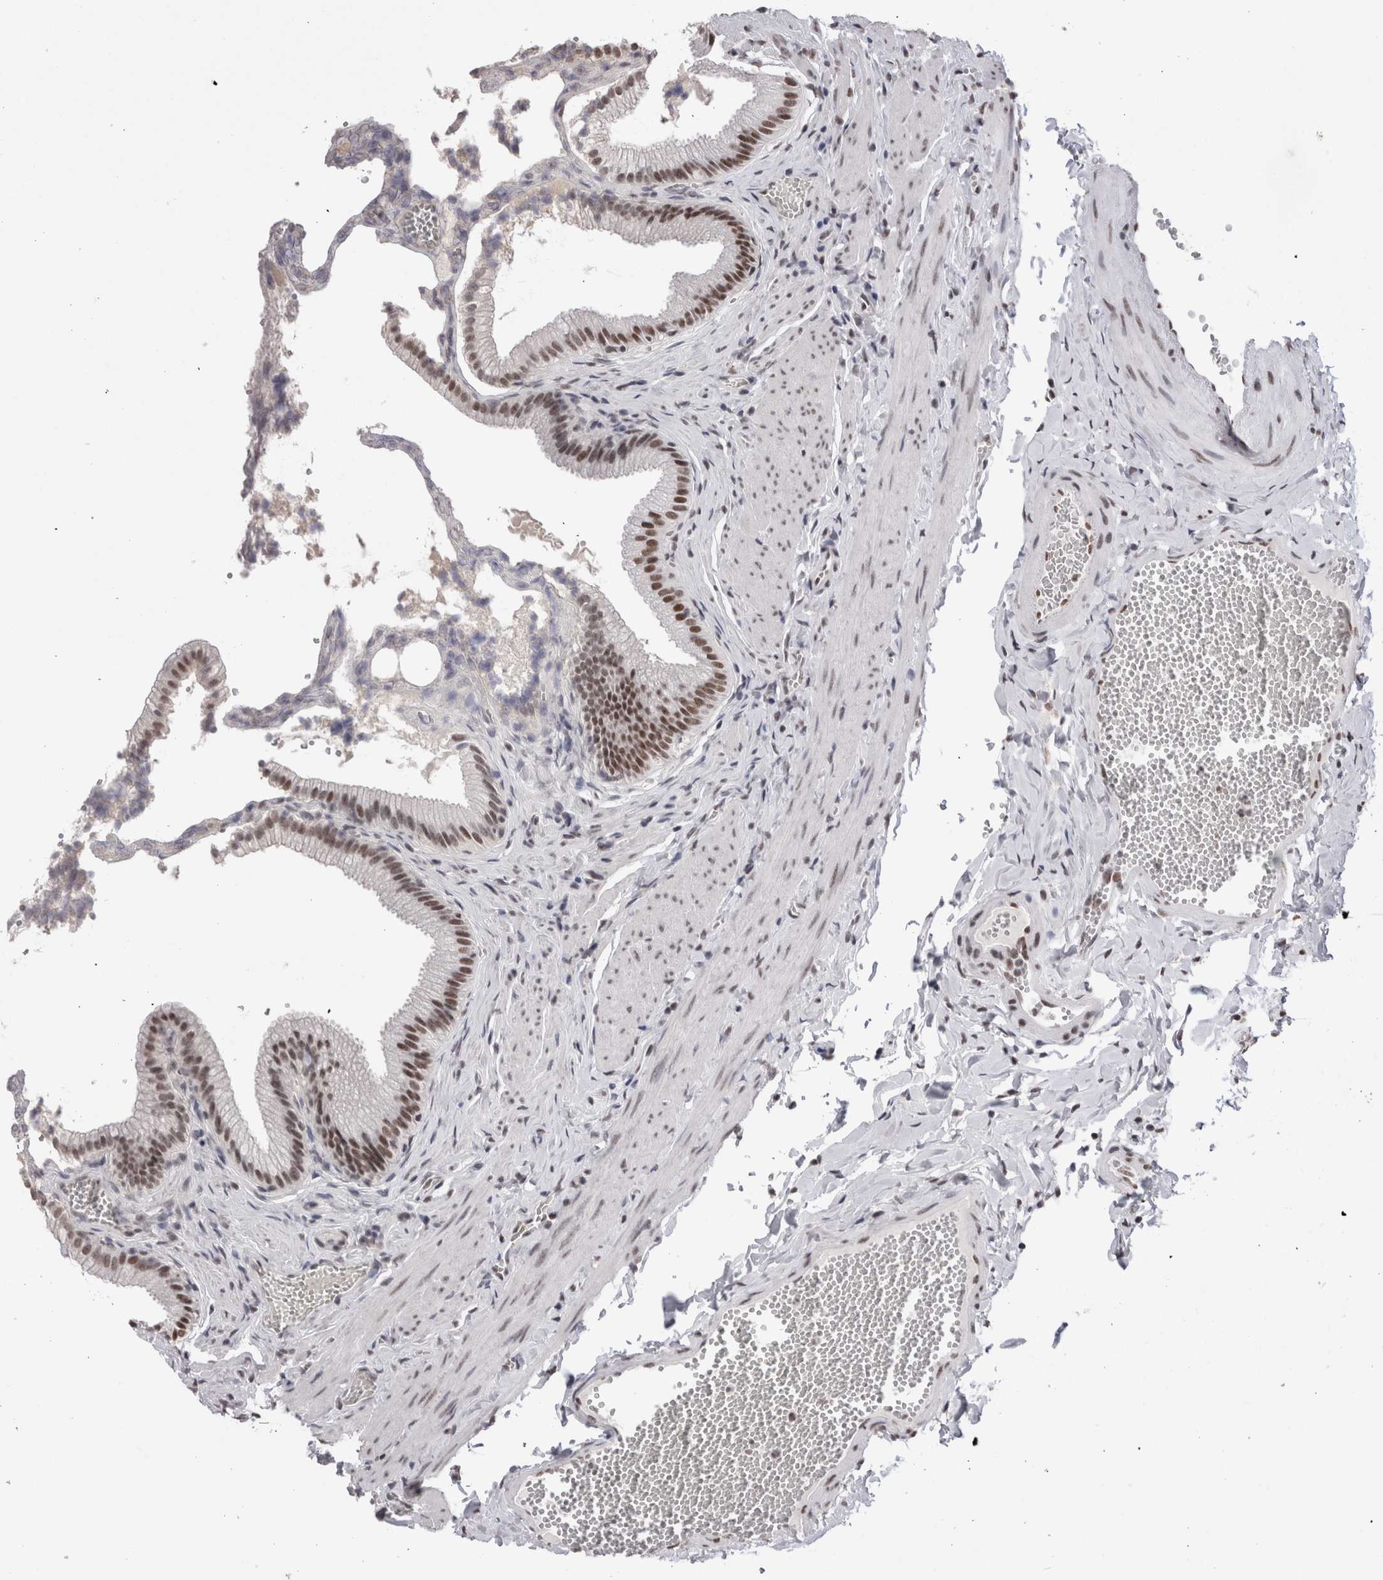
{"staining": {"intensity": "strong", "quantity": ">75%", "location": "nuclear"}, "tissue": "gallbladder", "cell_type": "Glandular cells", "image_type": "normal", "snomed": [{"axis": "morphology", "description": "Normal tissue, NOS"}, {"axis": "topography", "description": "Gallbladder"}], "caption": "This is a photomicrograph of immunohistochemistry staining of normal gallbladder, which shows strong expression in the nuclear of glandular cells.", "gene": "SMC1A", "patient": {"sex": "male", "age": 38}}